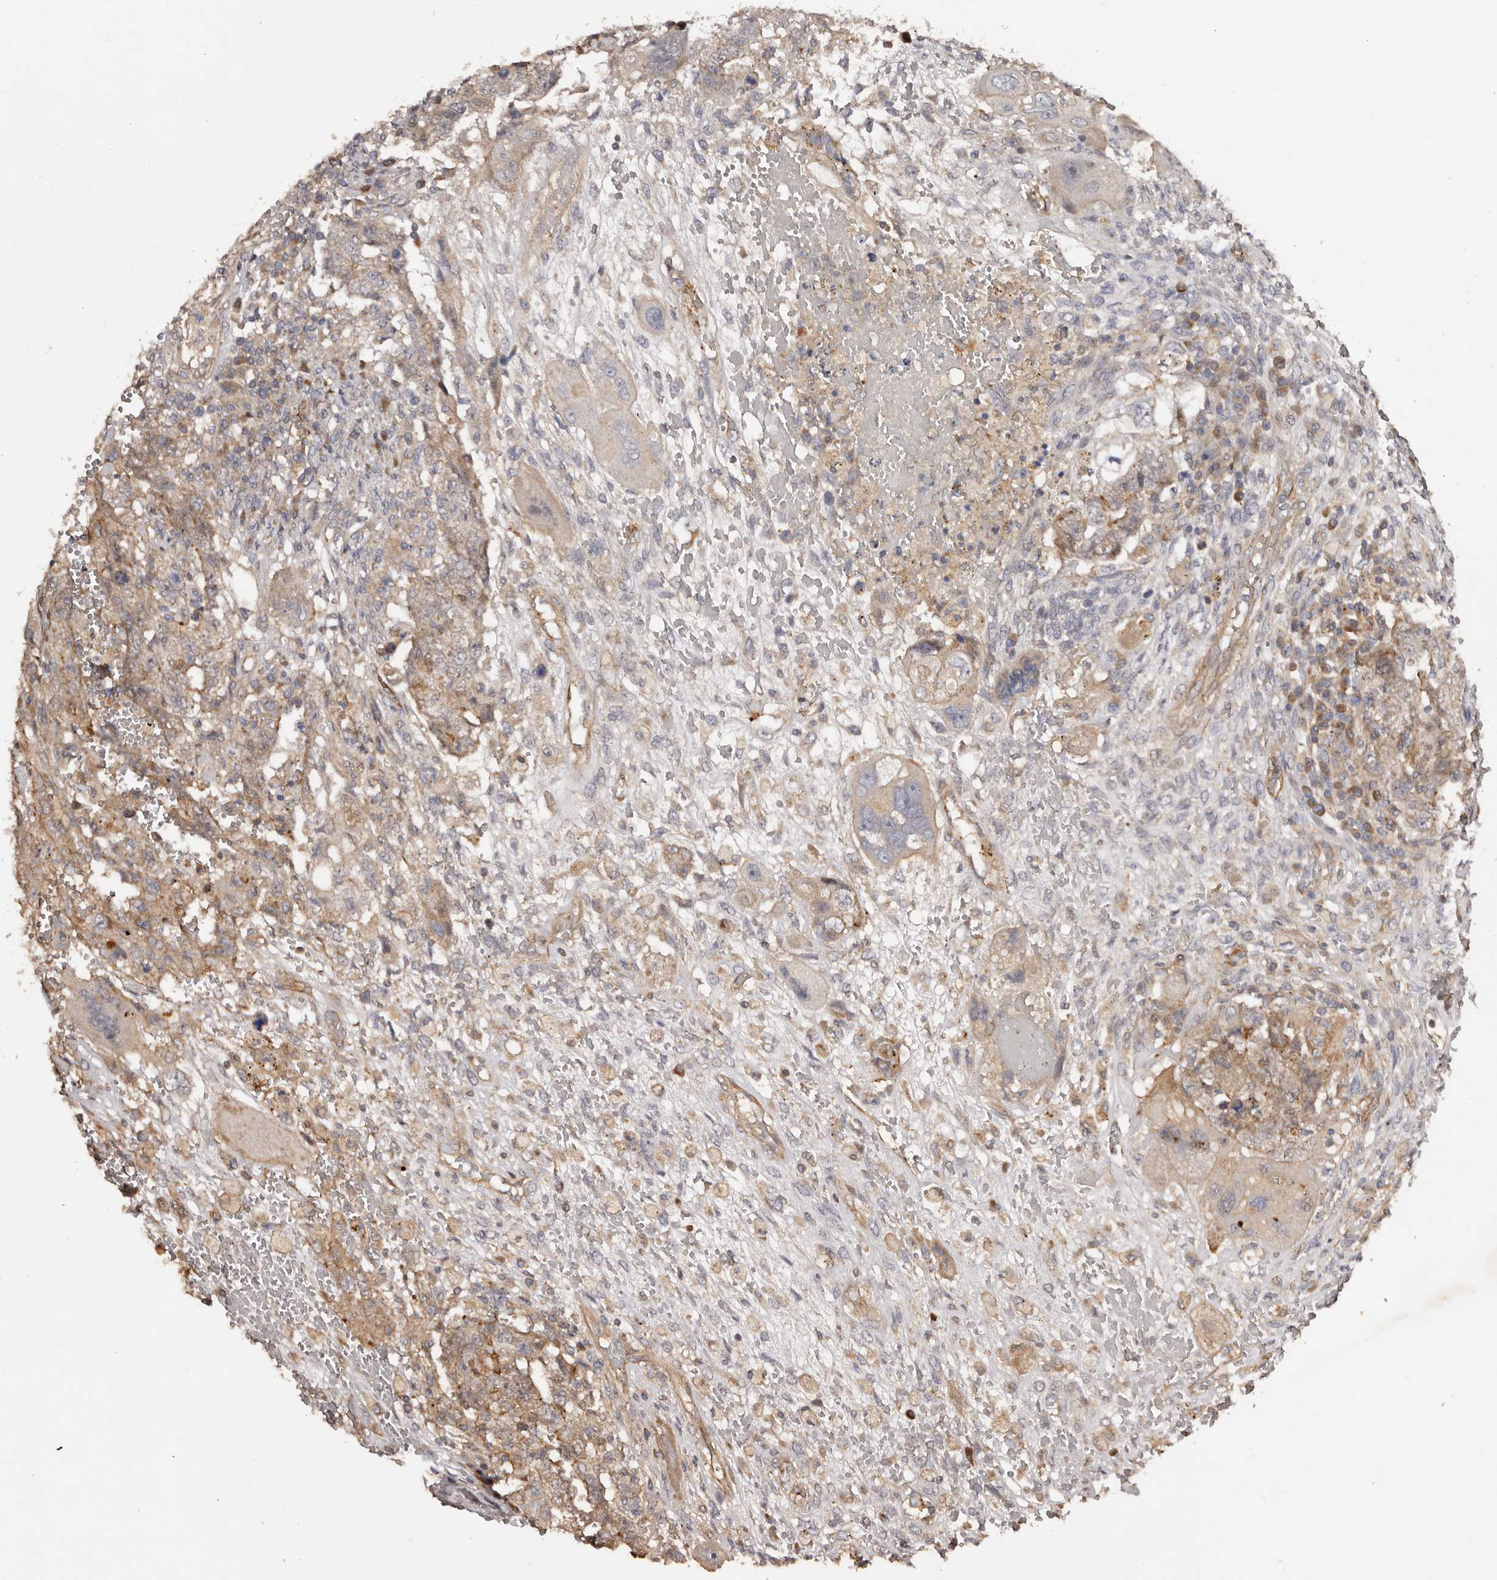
{"staining": {"intensity": "weak", "quantity": ">75%", "location": "cytoplasmic/membranous"}, "tissue": "testis cancer", "cell_type": "Tumor cells", "image_type": "cancer", "snomed": [{"axis": "morphology", "description": "Carcinoma, Embryonal, NOS"}, {"axis": "topography", "description": "Testis"}], "caption": "DAB (3,3'-diaminobenzidine) immunohistochemical staining of human testis cancer demonstrates weak cytoplasmic/membranous protein positivity in approximately >75% of tumor cells. The staining was performed using DAB to visualize the protein expression in brown, while the nuclei were stained in blue with hematoxylin (Magnification: 20x).", "gene": "GTPBP1", "patient": {"sex": "male", "age": 26}}